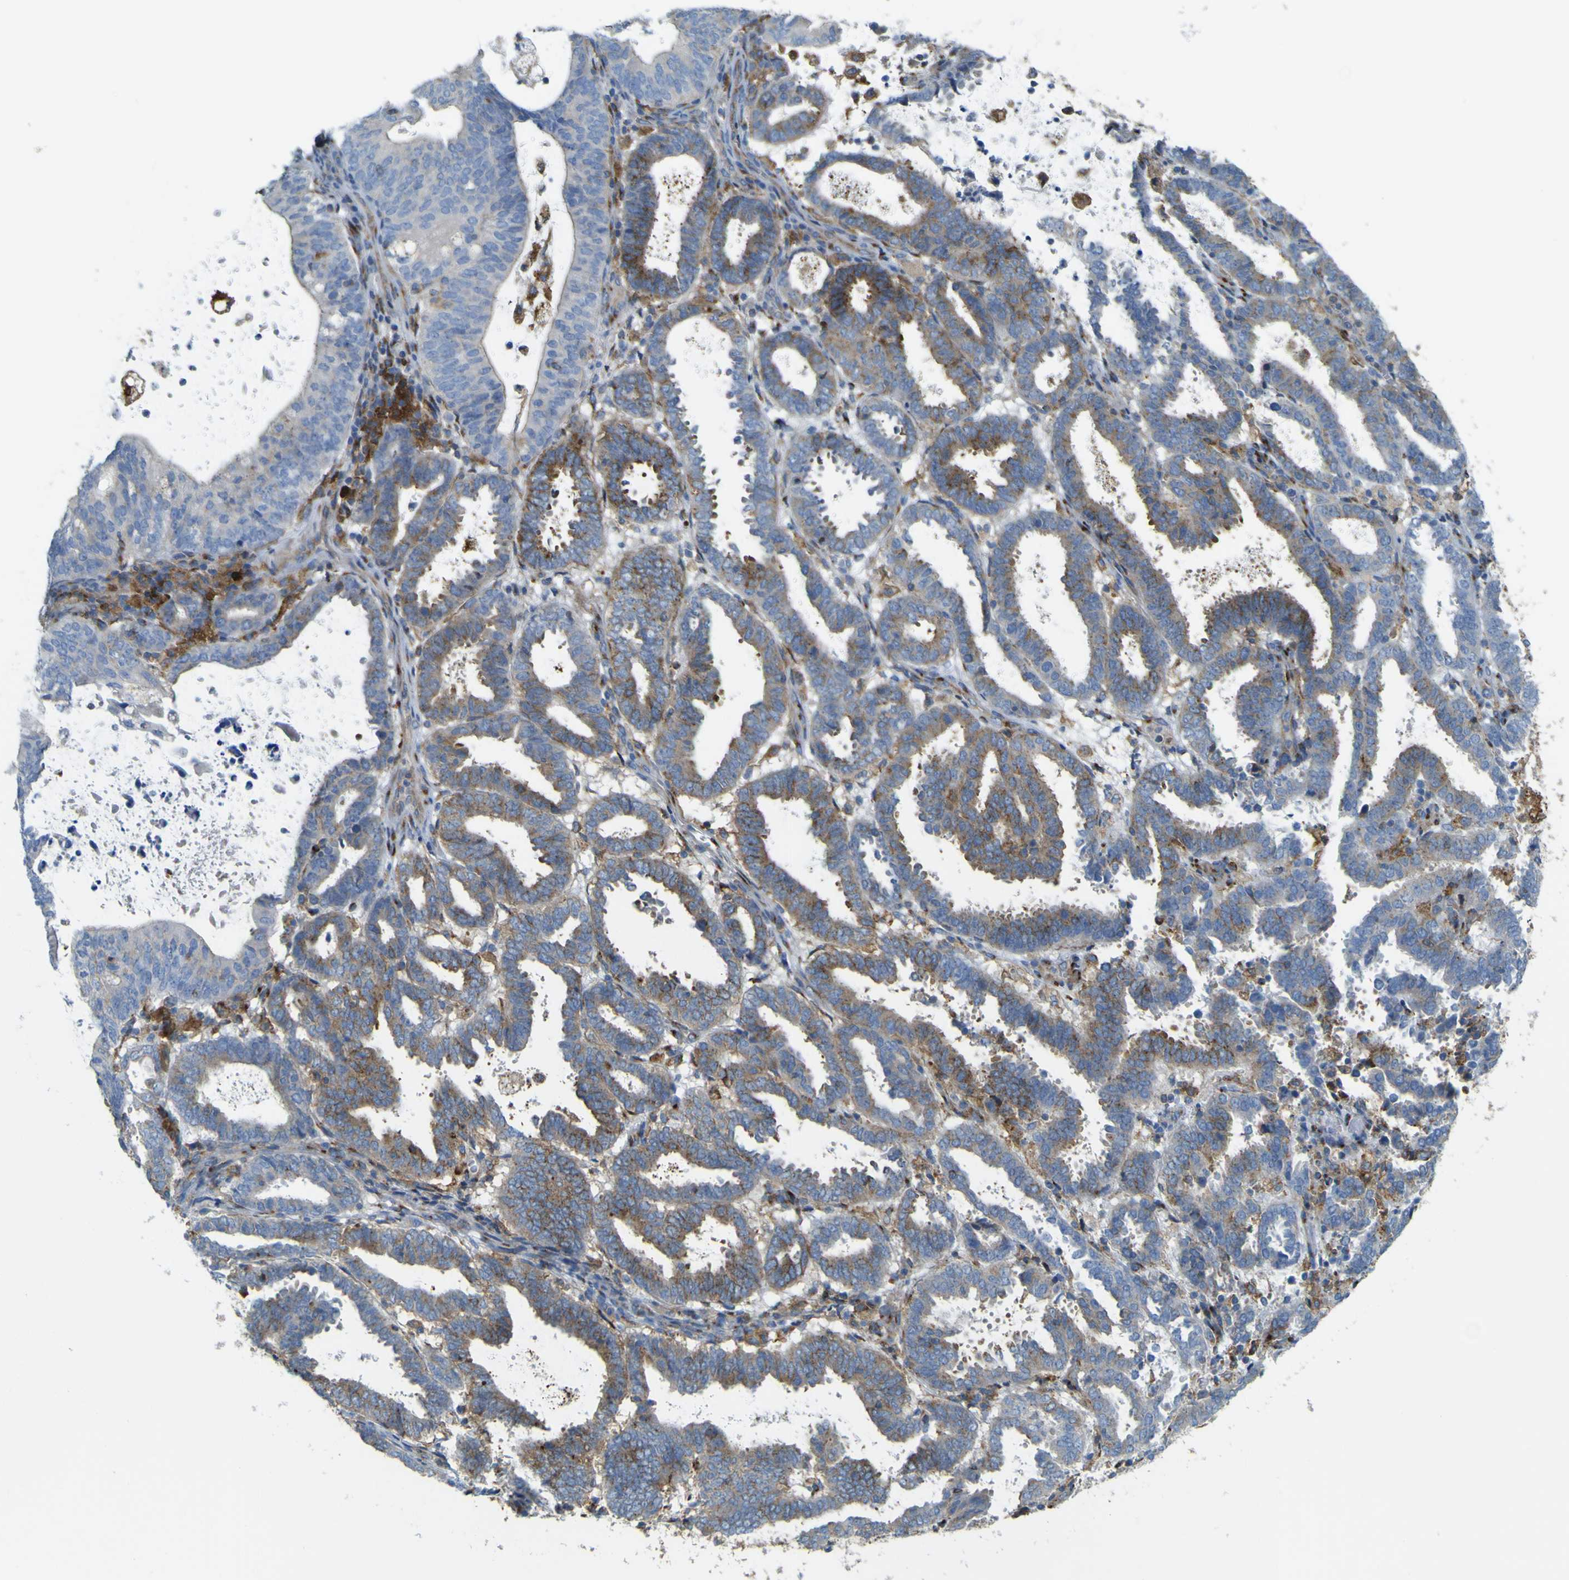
{"staining": {"intensity": "moderate", "quantity": "25%-75%", "location": "cytoplasmic/membranous"}, "tissue": "endometrial cancer", "cell_type": "Tumor cells", "image_type": "cancer", "snomed": [{"axis": "morphology", "description": "Adenocarcinoma, NOS"}, {"axis": "topography", "description": "Uterus"}], "caption": "Endometrial cancer (adenocarcinoma) stained with DAB (3,3'-diaminobenzidine) IHC displays medium levels of moderate cytoplasmic/membranous expression in approximately 25%-75% of tumor cells.", "gene": "IGF2R", "patient": {"sex": "female", "age": 83}}